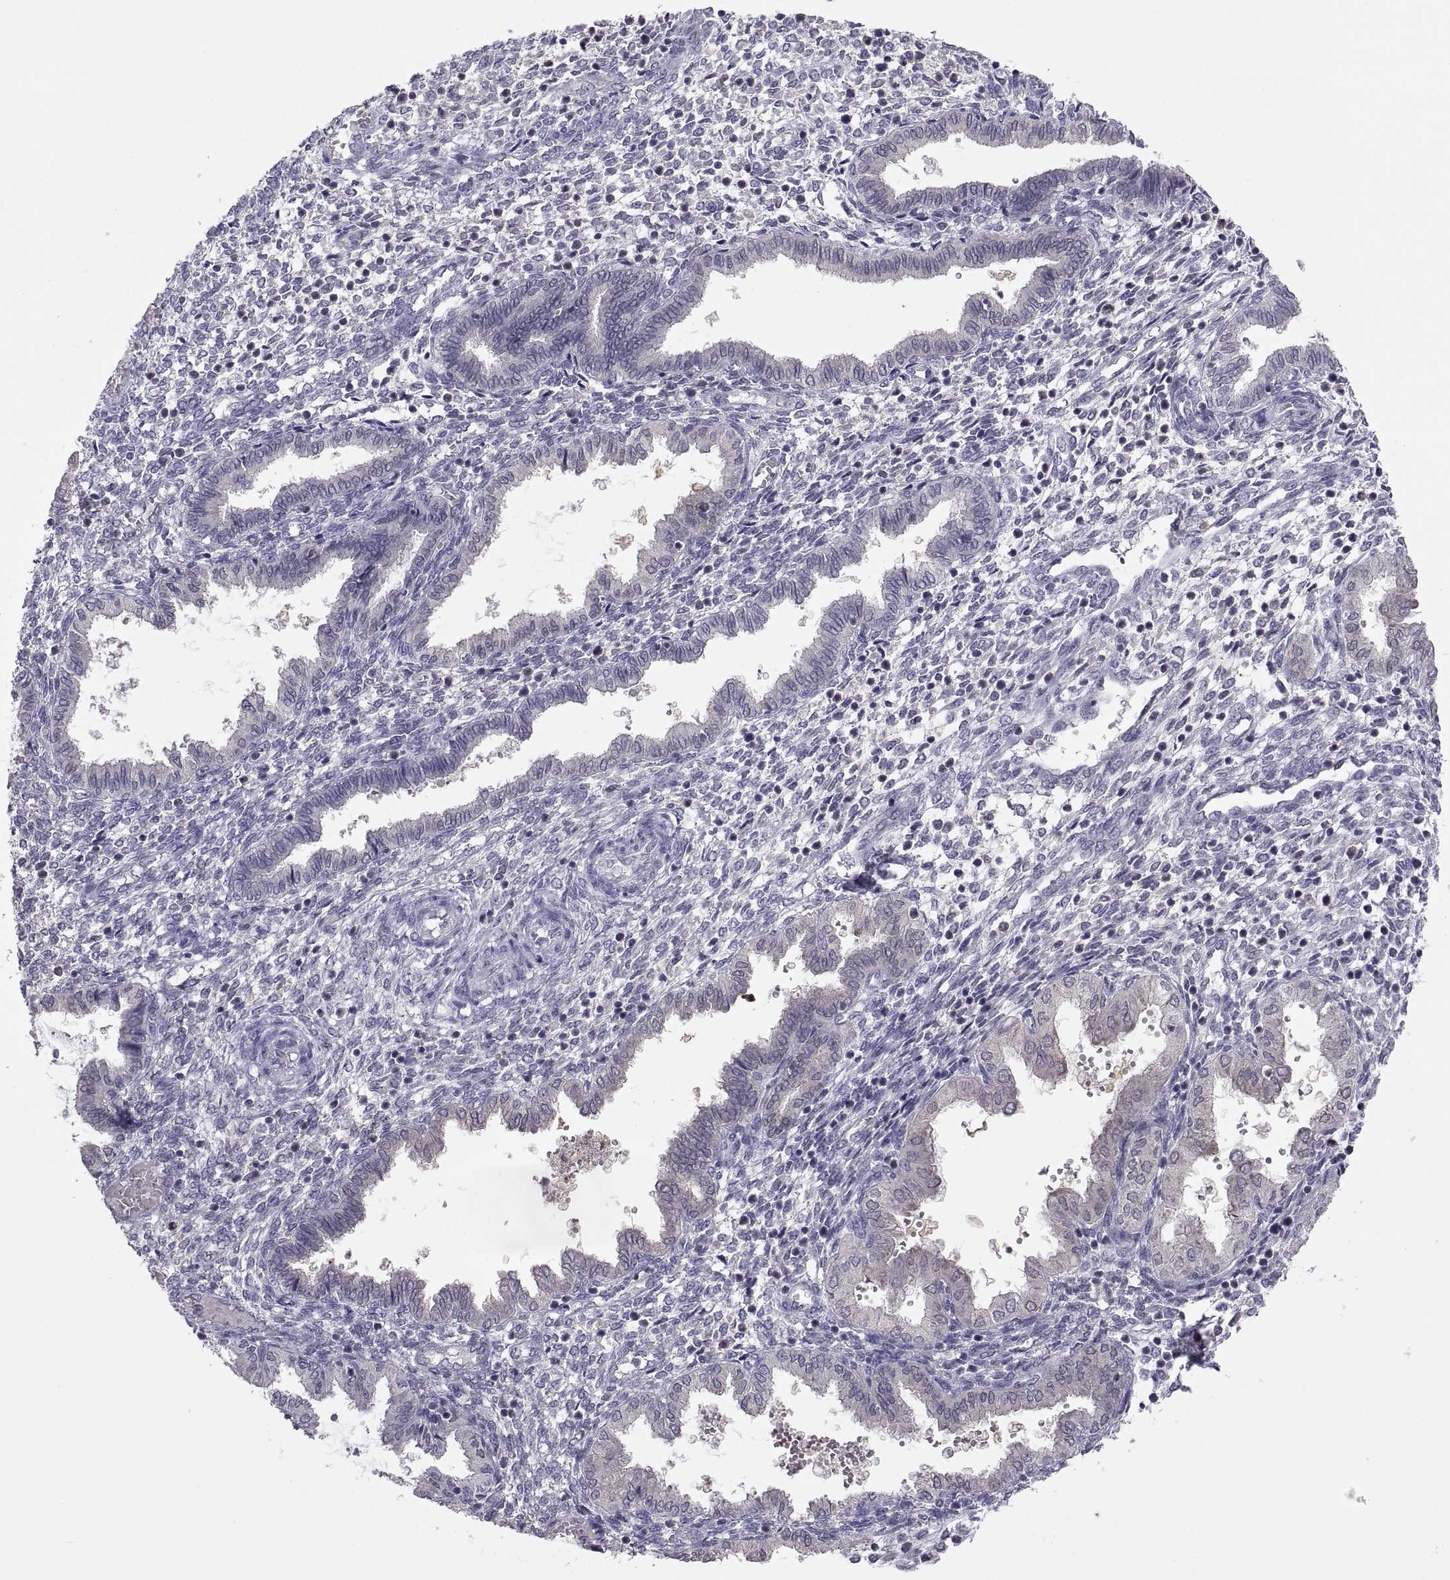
{"staining": {"intensity": "negative", "quantity": "none", "location": "none"}, "tissue": "endometrium", "cell_type": "Cells in endometrial stroma", "image_type": "normal", "snomed": [{"axis": "morphology", "description": "Normal tissue, NOS"}, {"axis": "topography", "description": "Endometrium"}], "caption": "Benign endometrium was stained to show a protein in brown. There is no significant positivity in cells in endometrial stroma. (Immunohistochemistry, brightfield microscopy, high magnification).", "gene": "FGF9", "patient": {"sex": "female", "age": 43}}